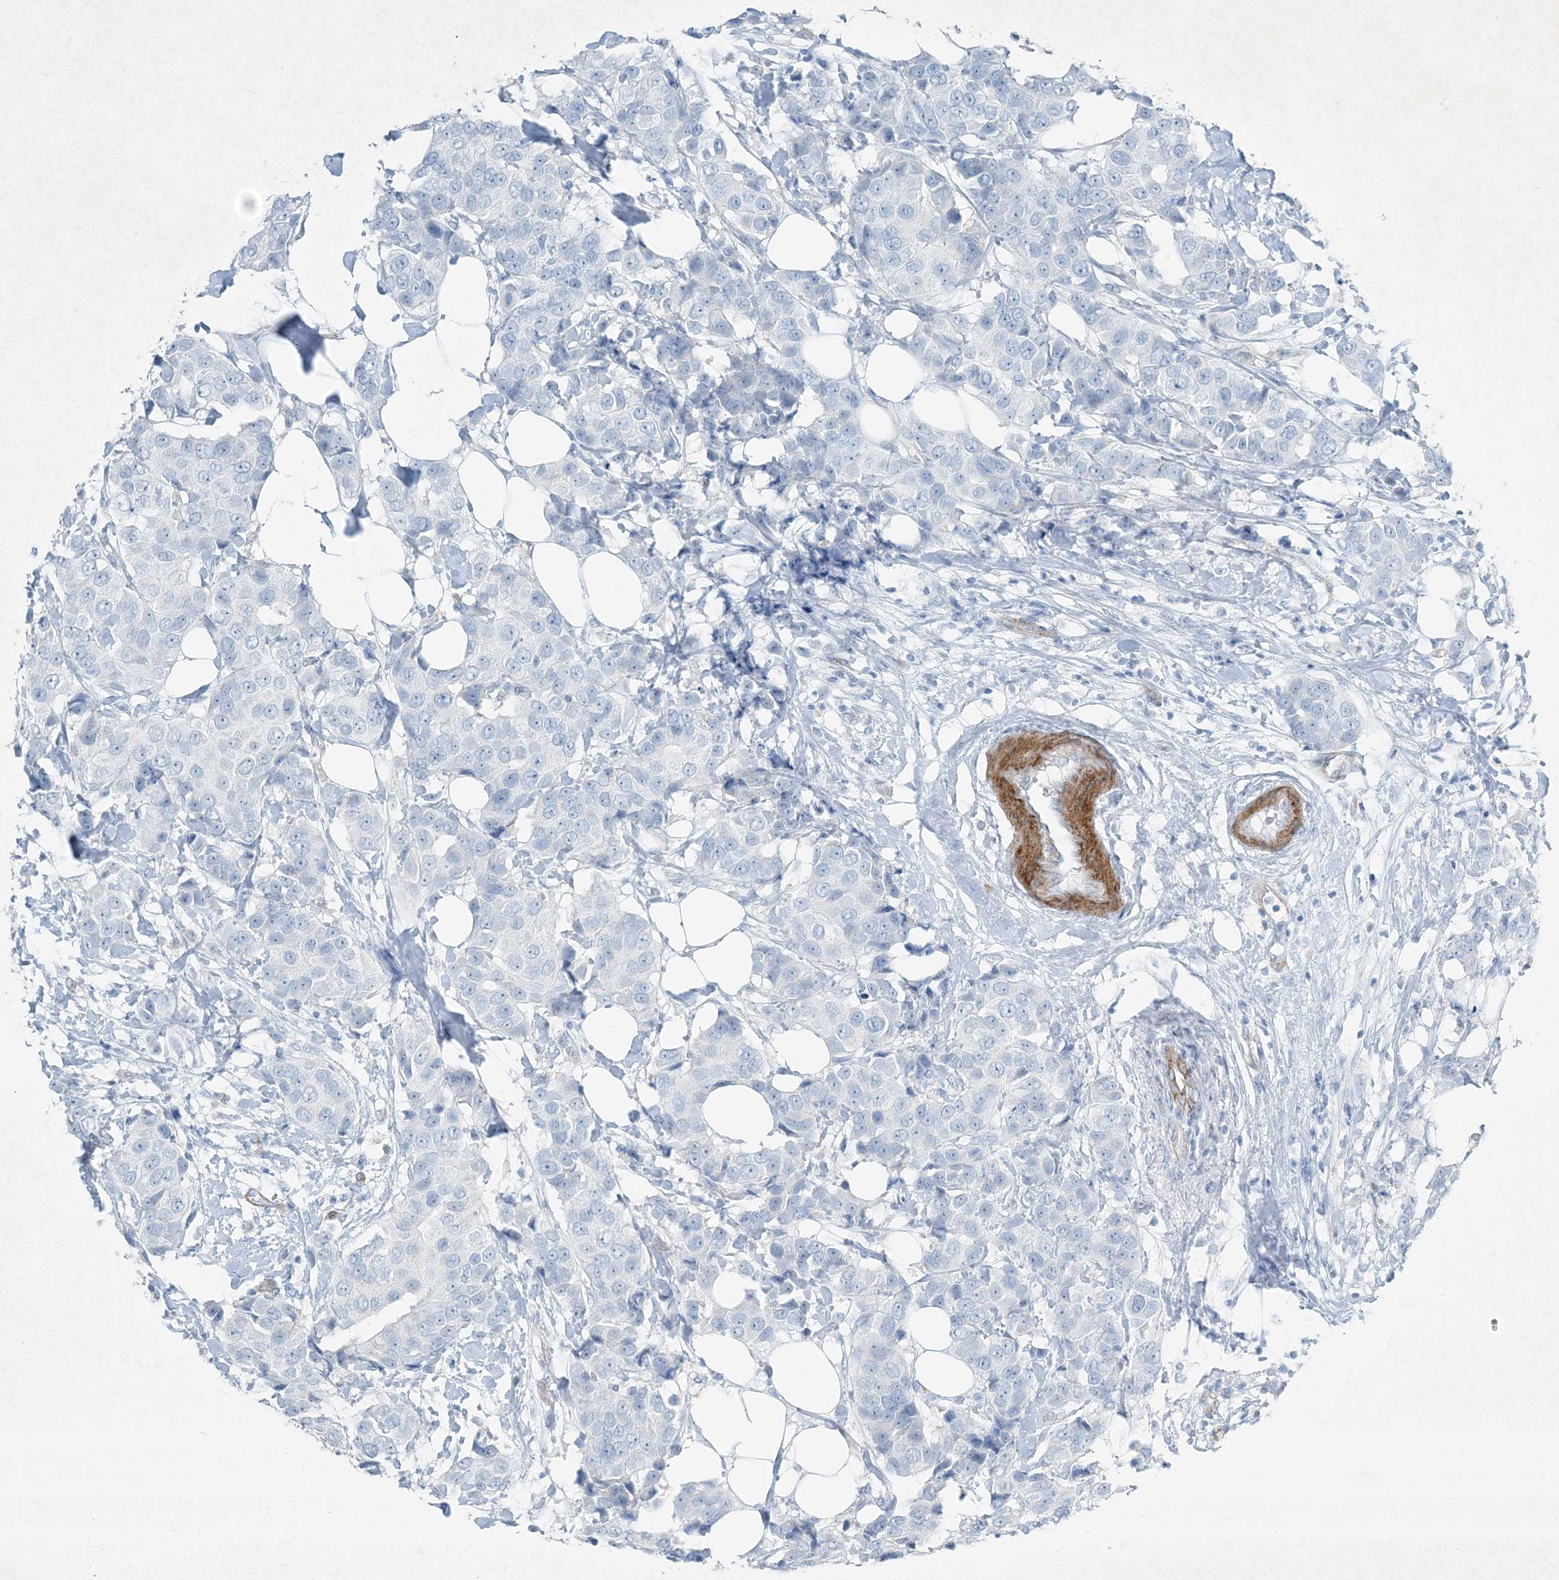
{"staining": {"intensity": "negative", "quantity": "none", "location": "none"}, "tissue": "breast cancer", "cell_type": "Tumor cells", "image_type": "cancer", "snomed": [{"axis": "morphology", "description": "Normal tissue, NOS"}, {"axis": "morphology", "description": "Duct carcinoma"}, {"axis": "topography", "description": "Breast"}], "caption": "This is an immunohistochemistry photomicrograph of breast cancer (invasive ductal carcinoma). There is no positivity in tumor cells.", "gene": "PGM5", "patient": {"sex": "female", "age": 39}}